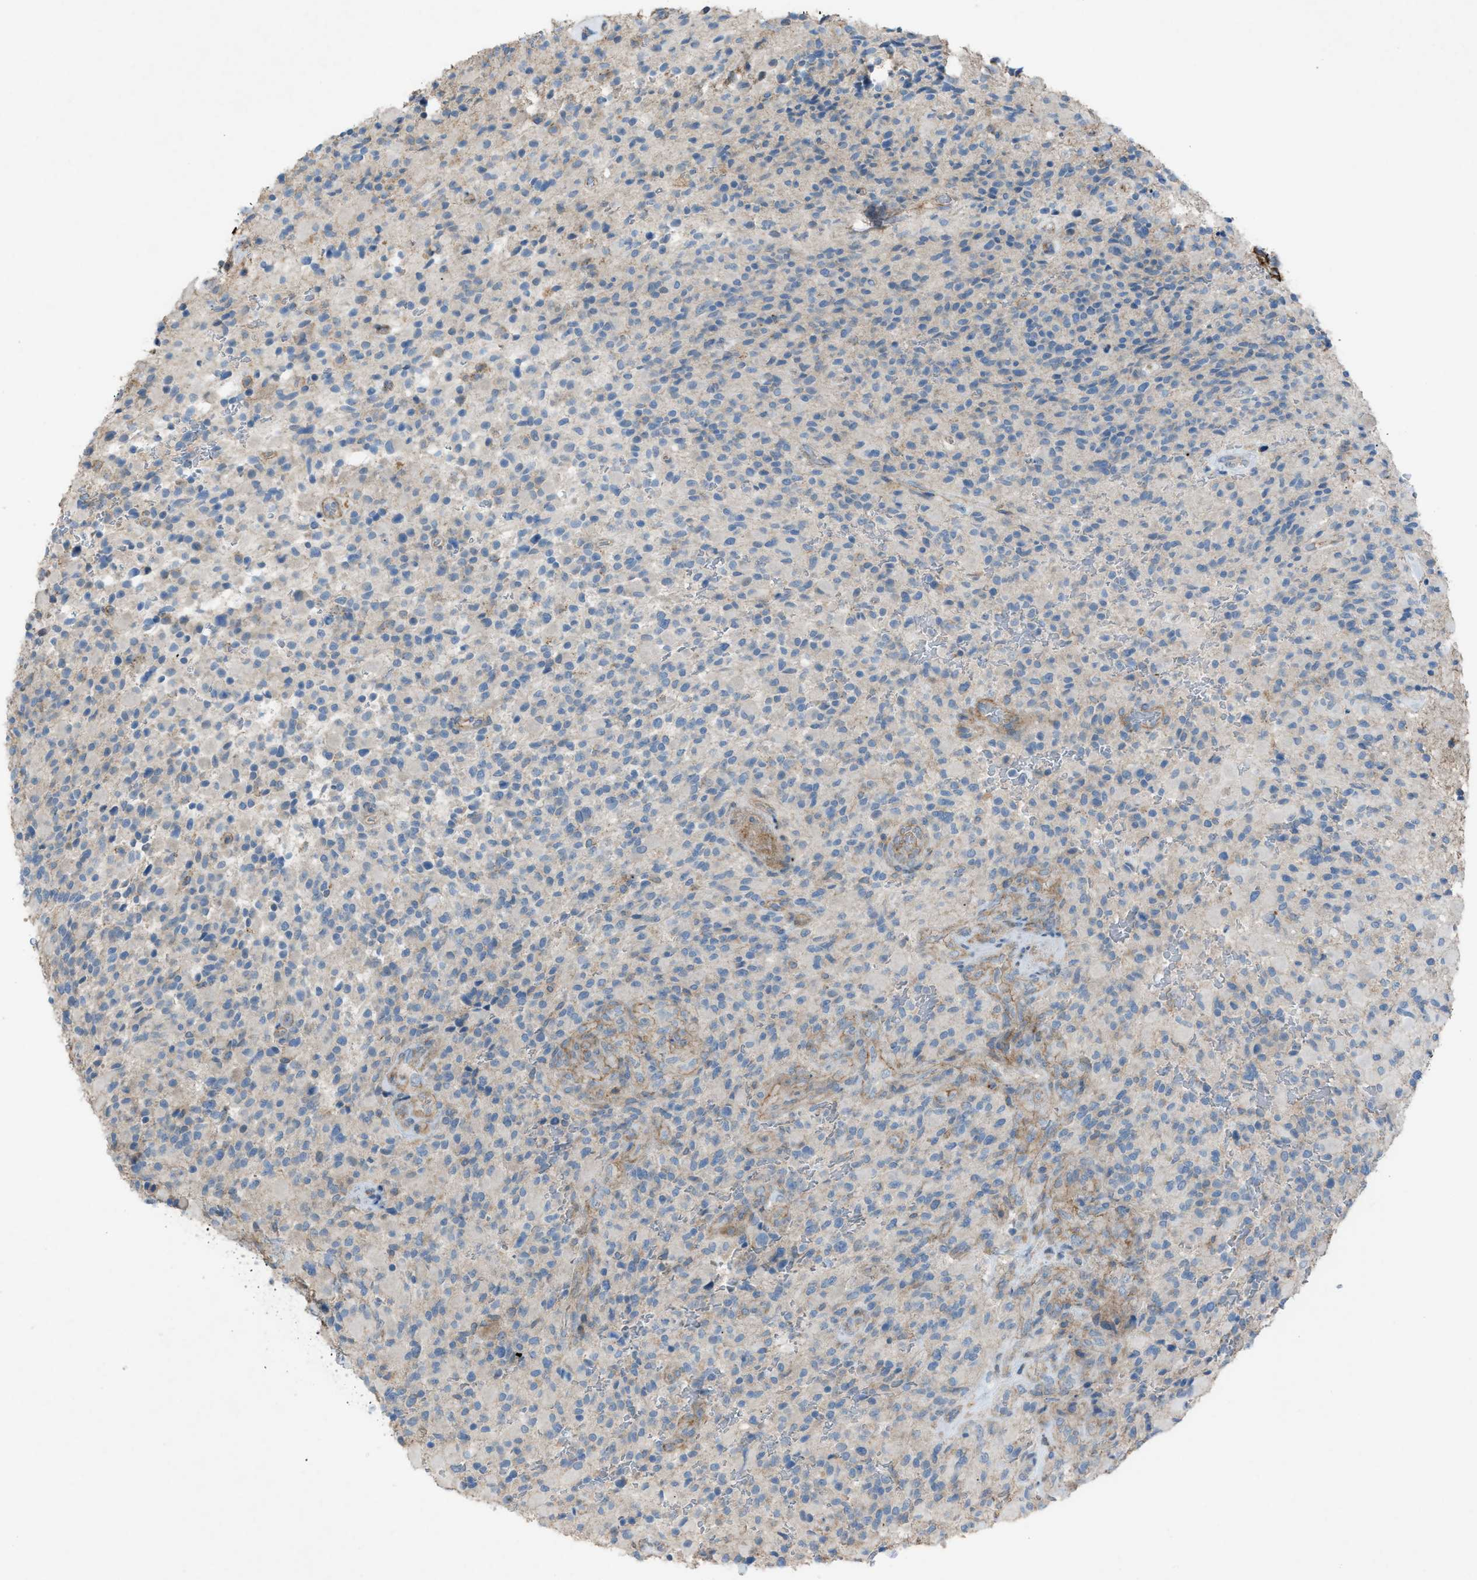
{"staining": {"intensity": "negative", "quantity": "none", "location": "none"}, "tissue": "glioma", "cell_type": "Tumor cells", "image_type": "cancer", "snomed": [{"axis": "morphology", "description": "Glioma, malignant, High grade"}, {"axis": "topography", "description": "Brain"}], "caption": "Immunohistochemical staining of human glioma shows no significant expression in tumor cells. (DAB immunohistochemistry (IHC) with hematoxylin counter stain).", "gene": "NCK2", "patient": {"sex": "male", "age": 71}}